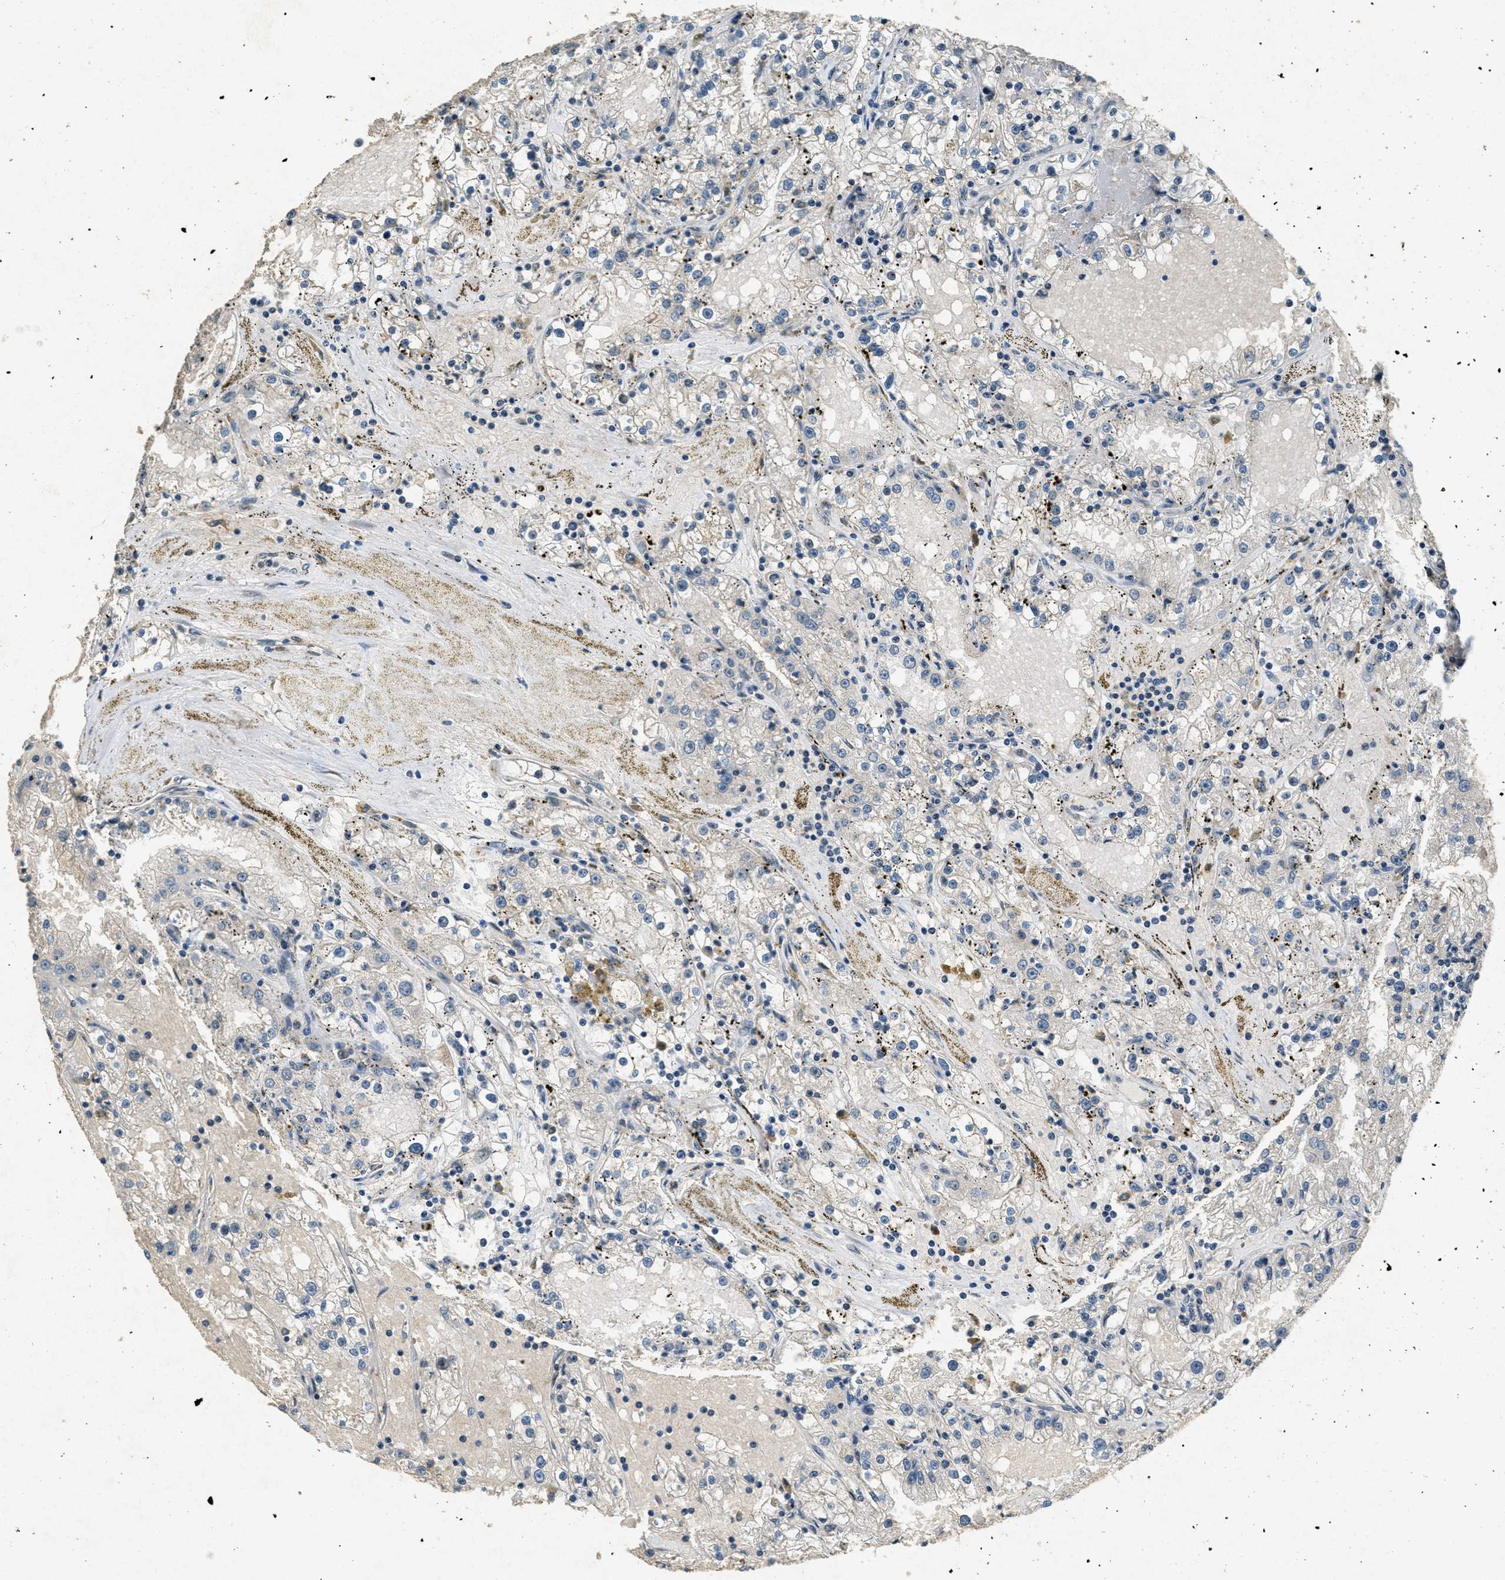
{"staining": {"intensity": "negative", "quantity": "none", "location": "none"}, "tissue": "renal cancer", "cell_type": "Tumor cells", "image_type": "cancer", "snomed": [{"axis": "morphology", "description": "Adenocarcinoma, NOS"}, {"axis": "topography", "description": "Kidney"}], "caption": "IHC photomicrograph of neoplastic tissue: renal adenocarcinoma stained with DAB (3,3'-diaminobenzidine) shows no significant protein positivity in tumor cells. (IHC, brightfield microscopy, high magnification).", "gene": "RAB3D", "patient": {"sex": "male", "age": 56}}